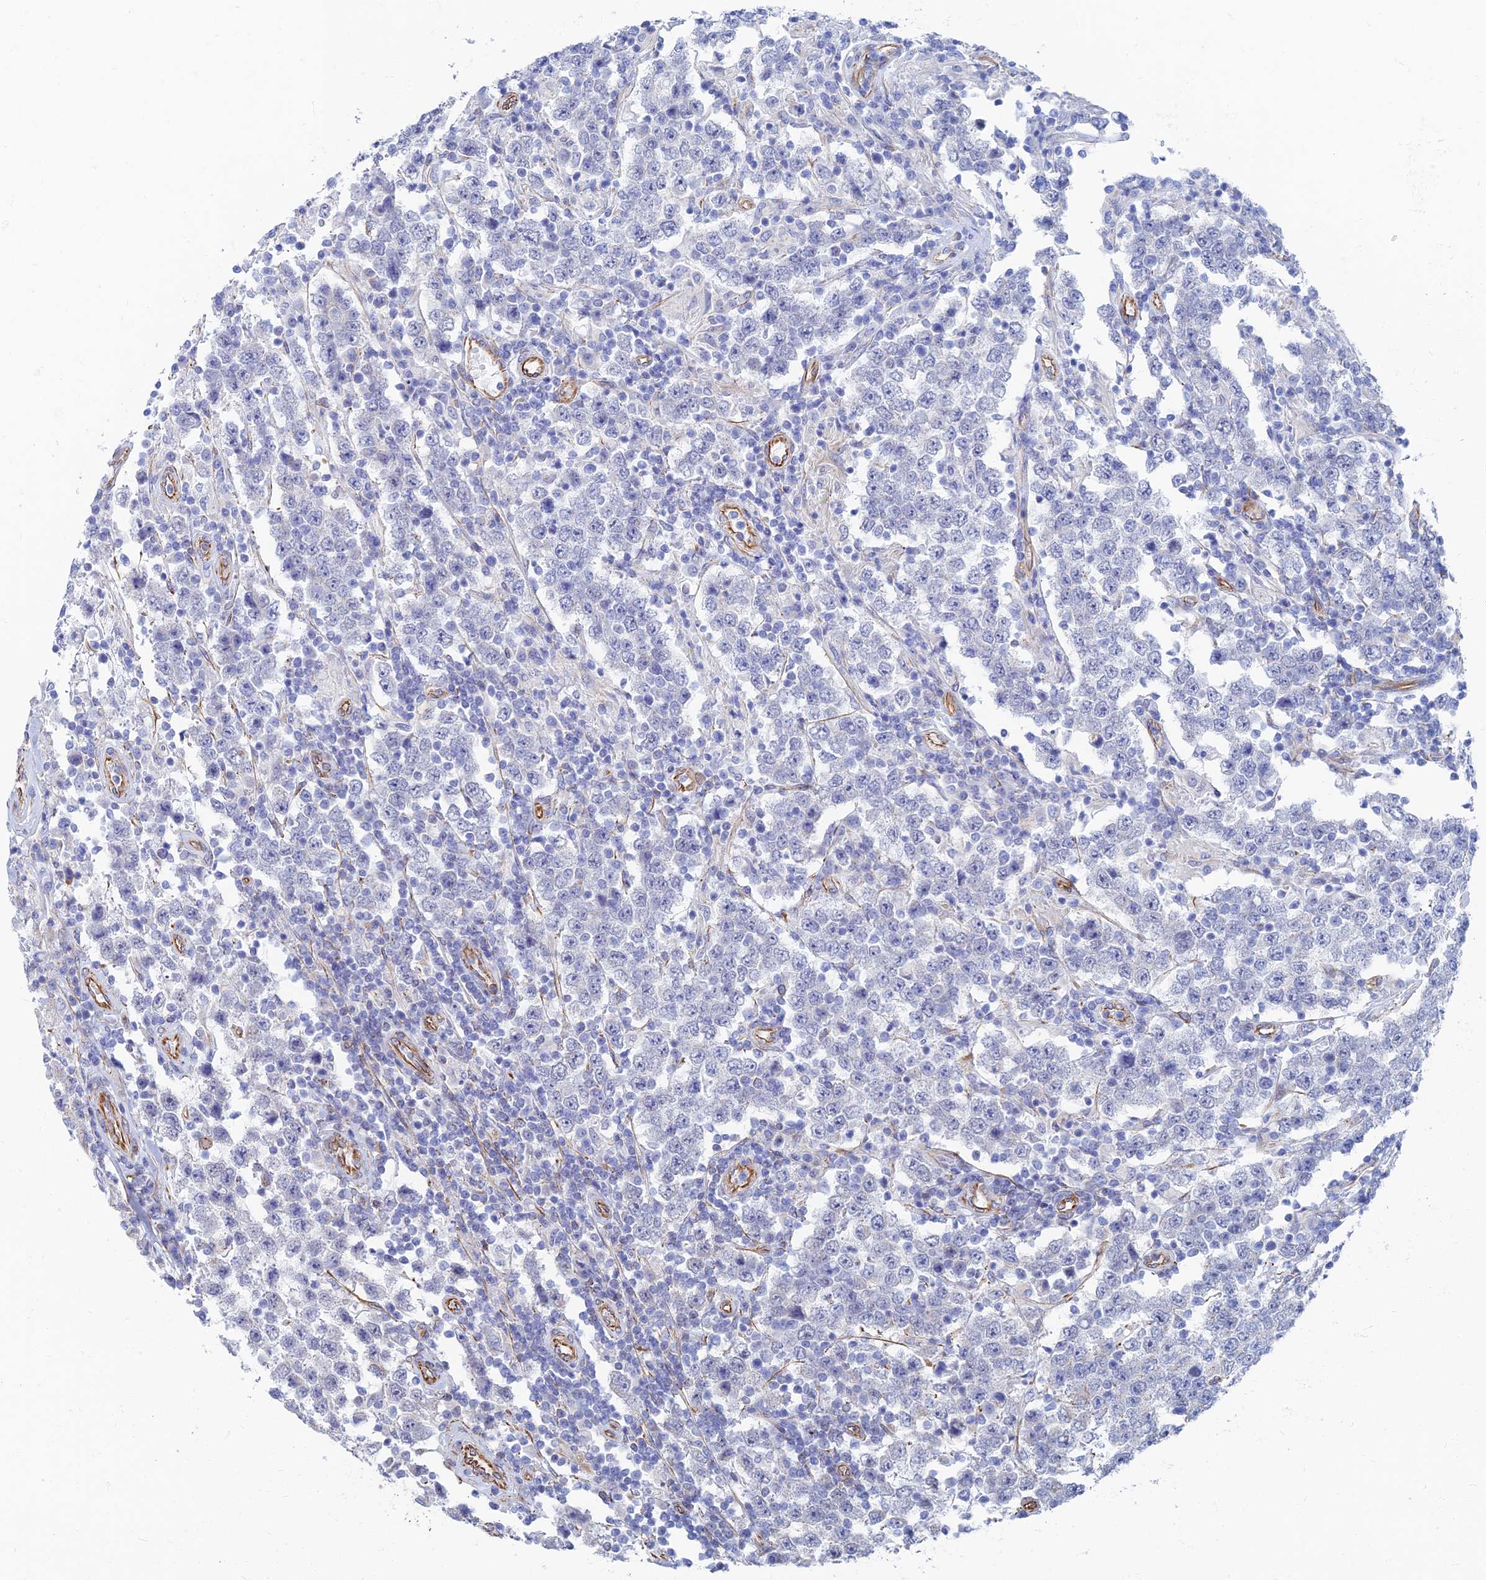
{"staining": {"intensity": "negative", "quantity": "none", "location": "none"}, "tissue": "testis cancer", "cell_type": "Tumor cells", "image_type": "cancer", "snomed": [{"axis": "morphology", "description": "Normal tissue, NOS"}, {"axis": "morphology", "description": "Urothelial carcinoma, High grade"}, {"axis": "morphology", "description": "Seminoma, NOS"}, {"axis": "morphology", "description": "Carcinoma, Embryonal, NOS"}, {"axis": "topography", "description": "Urinary bladder"}, {"axis": "topography", "description": "Testis"}], "caption": "High magnification brightfield microscopy of seminoma (testis) stained with DAB (3,3'-diaminobenzidine) (brown) and counterstained with hematoxylin (blue): tumor cells show no significant expression. The staining is performed using DAB brown chromogen with nuclei counter-stained in using hematoxylin.", "gene": "RMC1", "patient": {"sex": "male", "age": 41}}